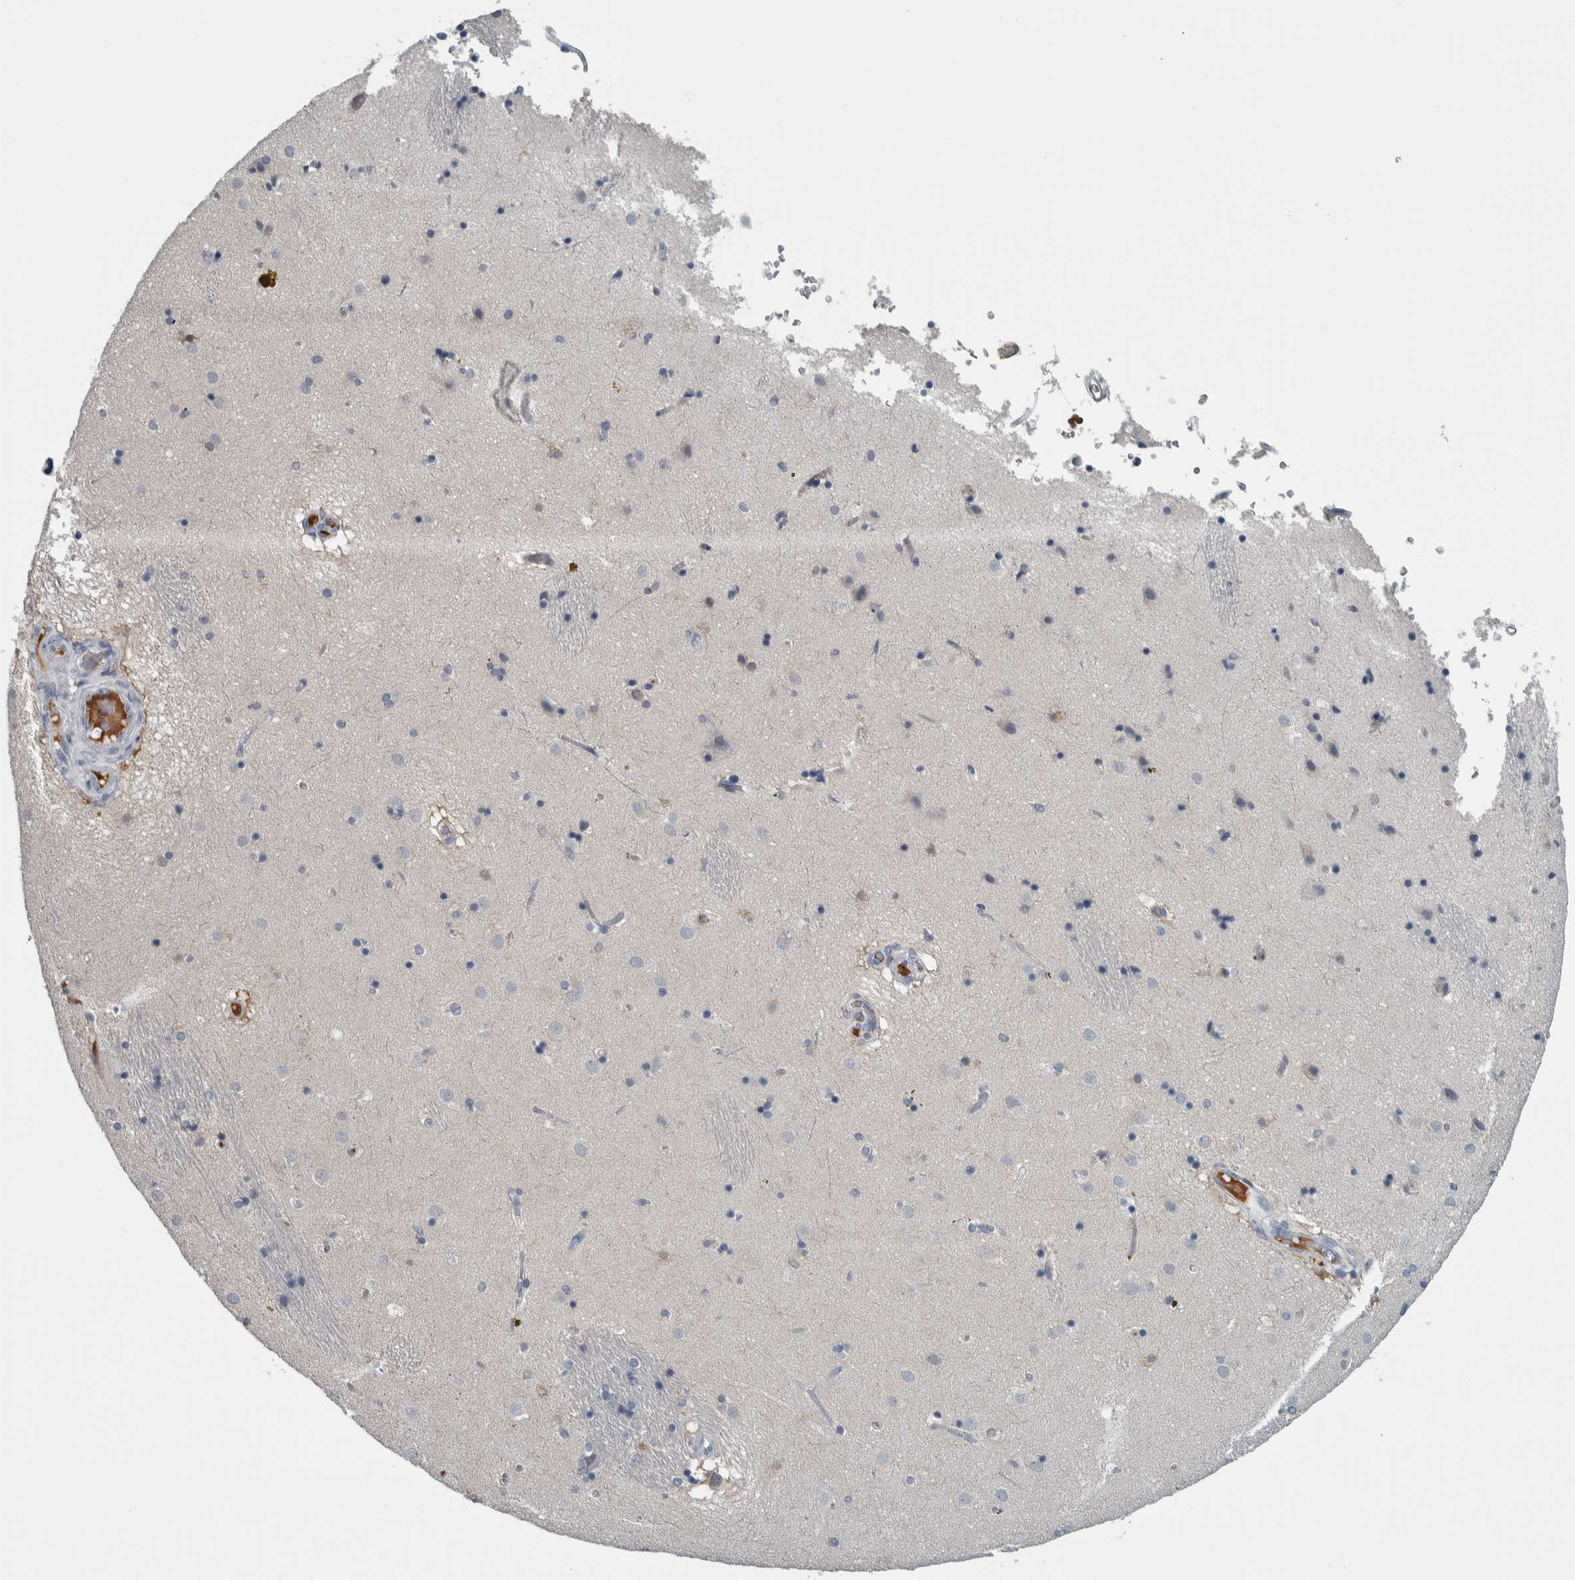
{"staining": {"intensity": "negative", "quantity": "none", "location": "none"}, "tissue": "caudate", "cell_type": "Glial cells", "image_type": "normal", "snomed": [{"axis": "morphology", "description": "Normal tissue, NOS"}, {"axis": "topography", "description": "Lateral ventricle wall"}], "caption": "Human caudate stained for a protein using immunohistochemistry (IHC) displays no positivity in glial cells.", "gene": "CAVIN4", "patient": {"sex": "male", "age": 70}}